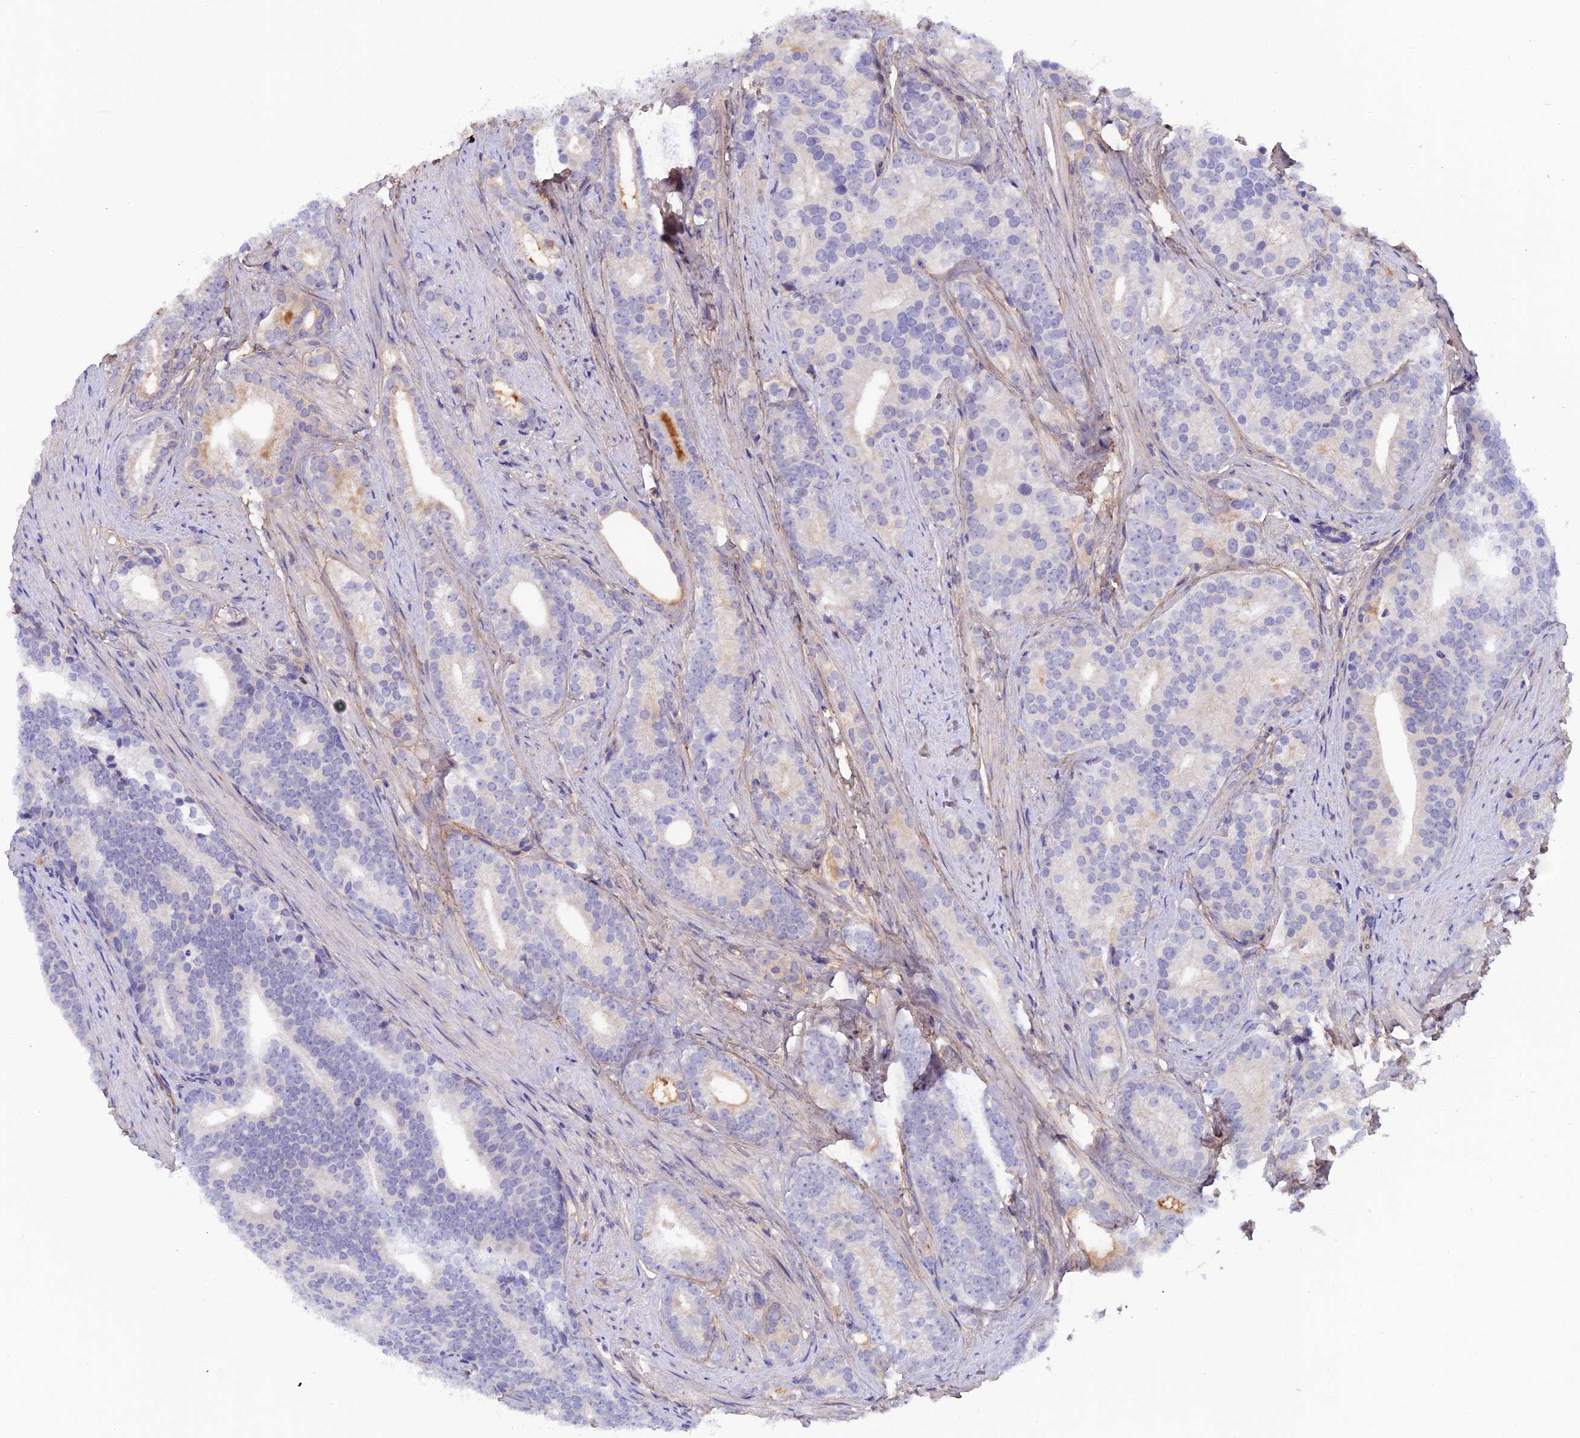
{"staining": {"intensity": "moderate", "quantity": "<25%", "location": "cytoplasmic/membranous"}, "tissue": "prostate cancer", "cell_type": "Tumor cells", "image_type": "cancer", "snomed": [{"axis": "morphology", "description": "Adenocarcinoma, Low grade"}, {"axis": "topography", "description": "Prostate"}], "caption": "Tumor cells exhibit low levels of moderate cytoplasmic/membranous positivity in about <25% of cells in human low-grade adenocarcinoma (prostate).", "gene": "COL4A3", "patient": {"sex": "male", "age": 71}}